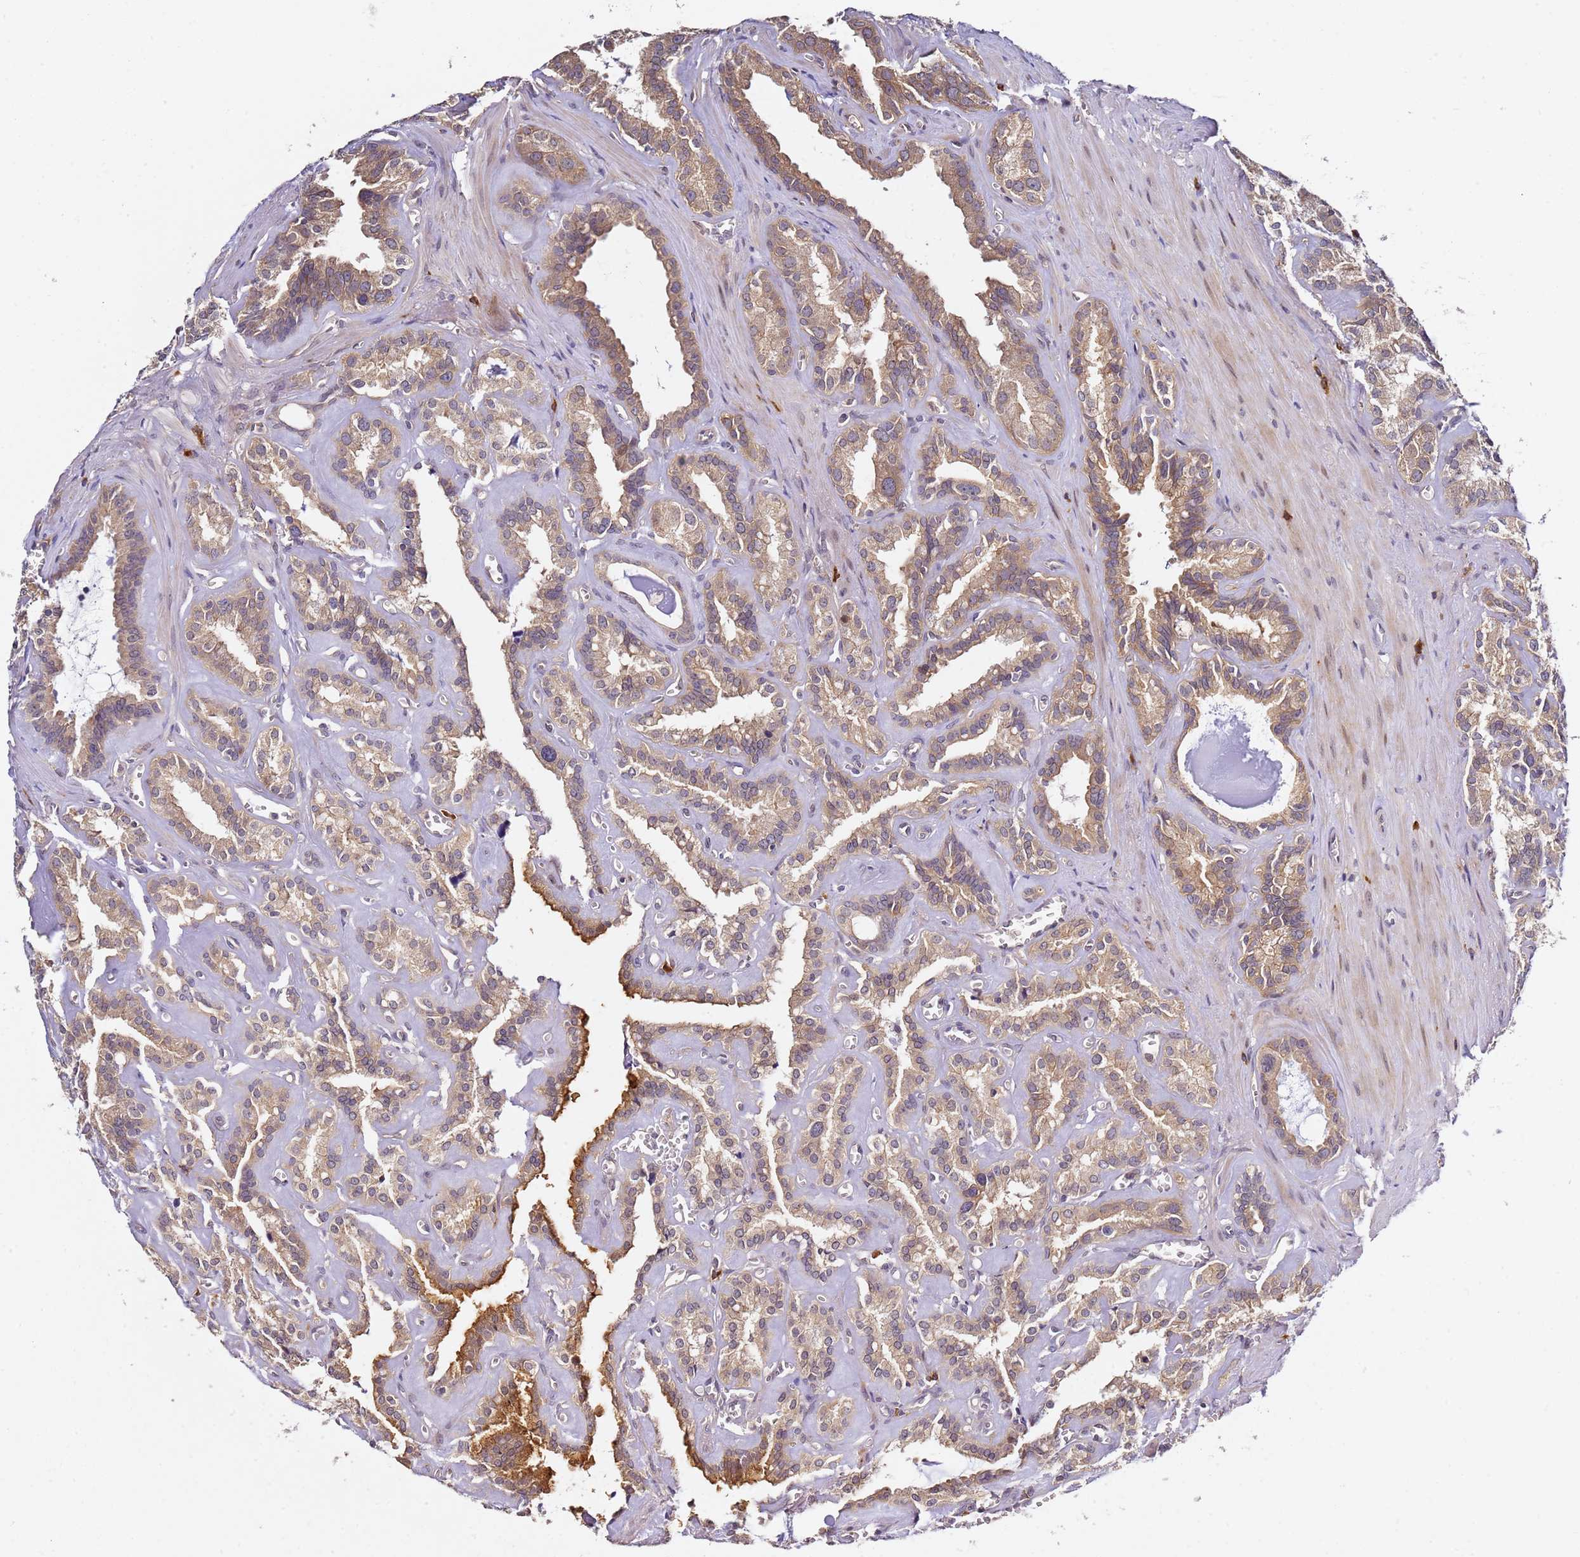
{"staining": {"intensity": "weak", "quantity": ">75%", "location": "cytoplasmic/membranous"}, "tissue": "seminal vesicle", "cell_type": "Glandular cells", "image_type": "normal", "snomed": [{"axis": "morphology", "description": "Normal tissue, NOS"}, {"axis": "topography", "description": "Prostate"}, {"axis": "topography", "description": "Seminal veicle"}], "caption": "Unremarkable seminal vesicle displays weak cytoplasmic/membranous positivity in about >75% of glandular cells (DAB (3,3'-diaminobenzidine) IHC, brown staining for protein, blue staining for nuclei)..", "gene": "OSBPL2", "patient": {"sex": "male", "age": 59}}